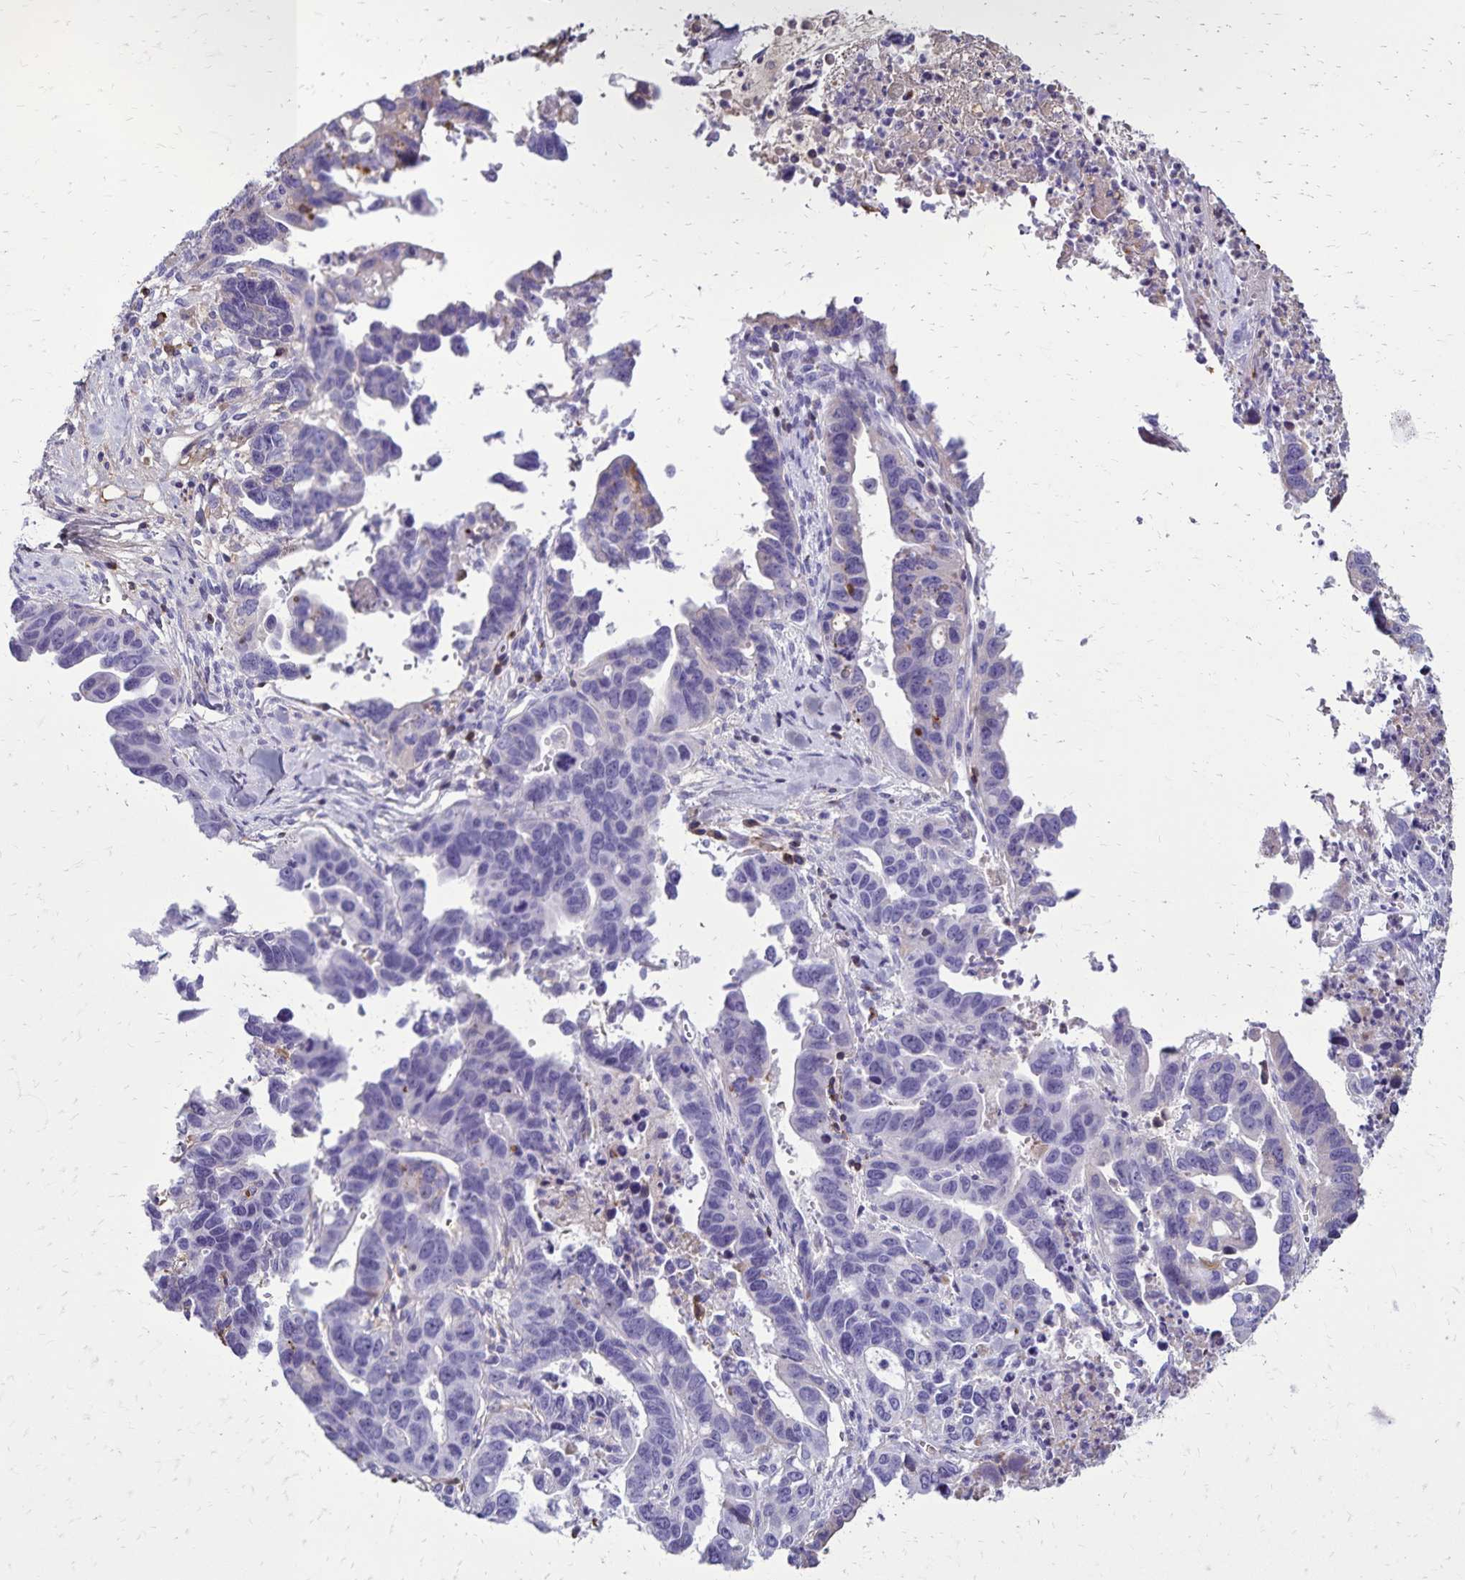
{"staining": {"intensity": "negative", "quantity": "none", "location": "none"}, "tissue": "ovarian cancer", "cell_type": "Tumor cells", "image_type": "cancer", "snomed": [{"axis": "morphology", "description": "Cystadenocarcinoma, serous, NOS"}, {"axis": "topography", "description": "Ovary"}], "caption": "Serous cystadenocarcinoma (ovarian) was stained to show a protein in brown. There is no significant staining in tumor cells. The staining is performed using DAB (3,3'-diaminobenzidine) brown chromogen with nuclei counter-stained in using hematoxylin.", "gene": "CD27", "patient": {"sex": "female", "age": 69}}